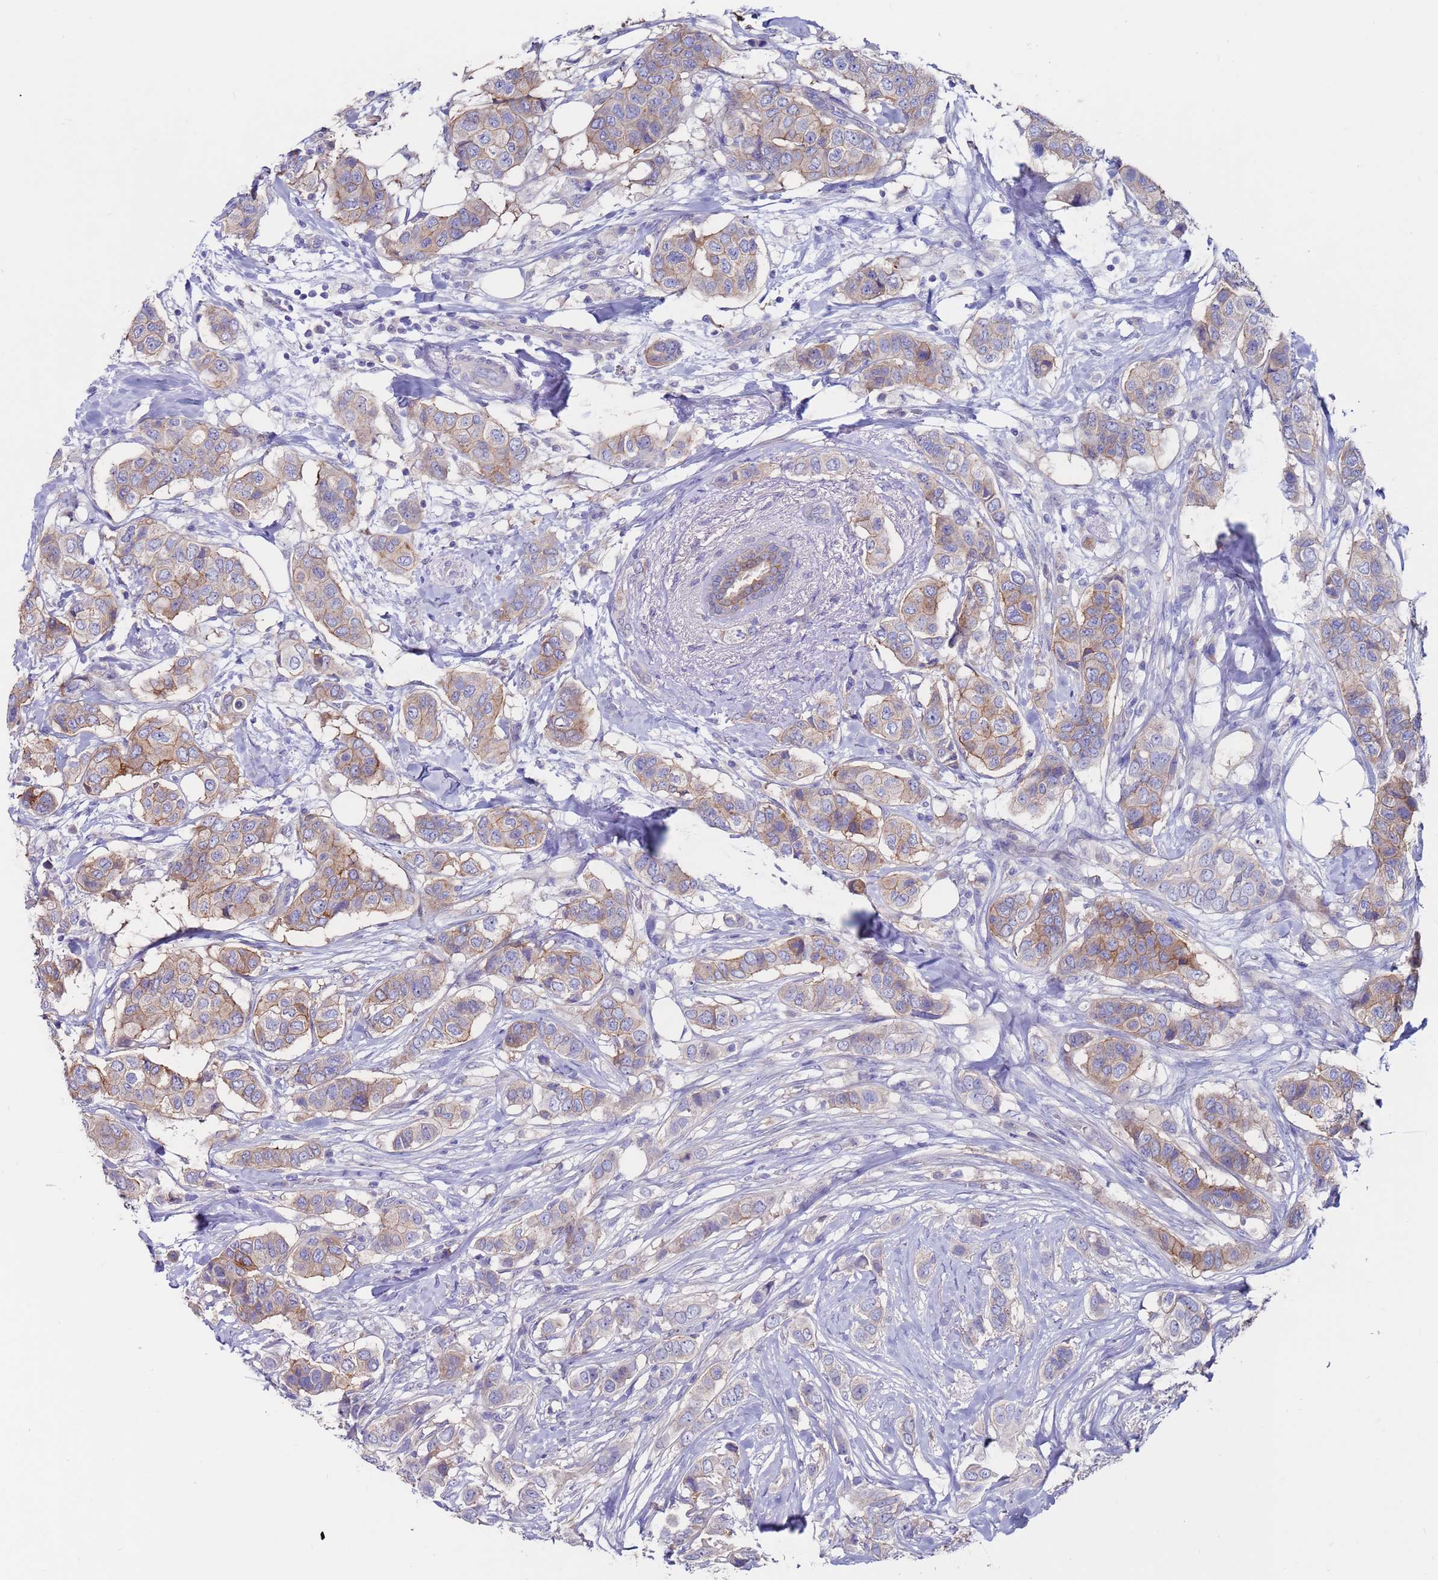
{"staining": {"intensity": "moderate", "quantity": "25%-75%", "location": "cytoplasmic/membranous"}, "tissue": "breast cancer", "cell_type": "Tumor cells", "image_type": "cancer", "snomed": [{"axis": "morphology", "description": "Lobular carcinoma"}, {"axis": "topography", "description": "Breast"}], "caption": "An IHC micrograph of tumor tissue is shown. Protein staining in brown labels moderate cytoplasmic/membranous positivity in breast cancer within tumor cells.", "gene": "KRTCAP3", "patient": {"sex": "female", "age": 51}}